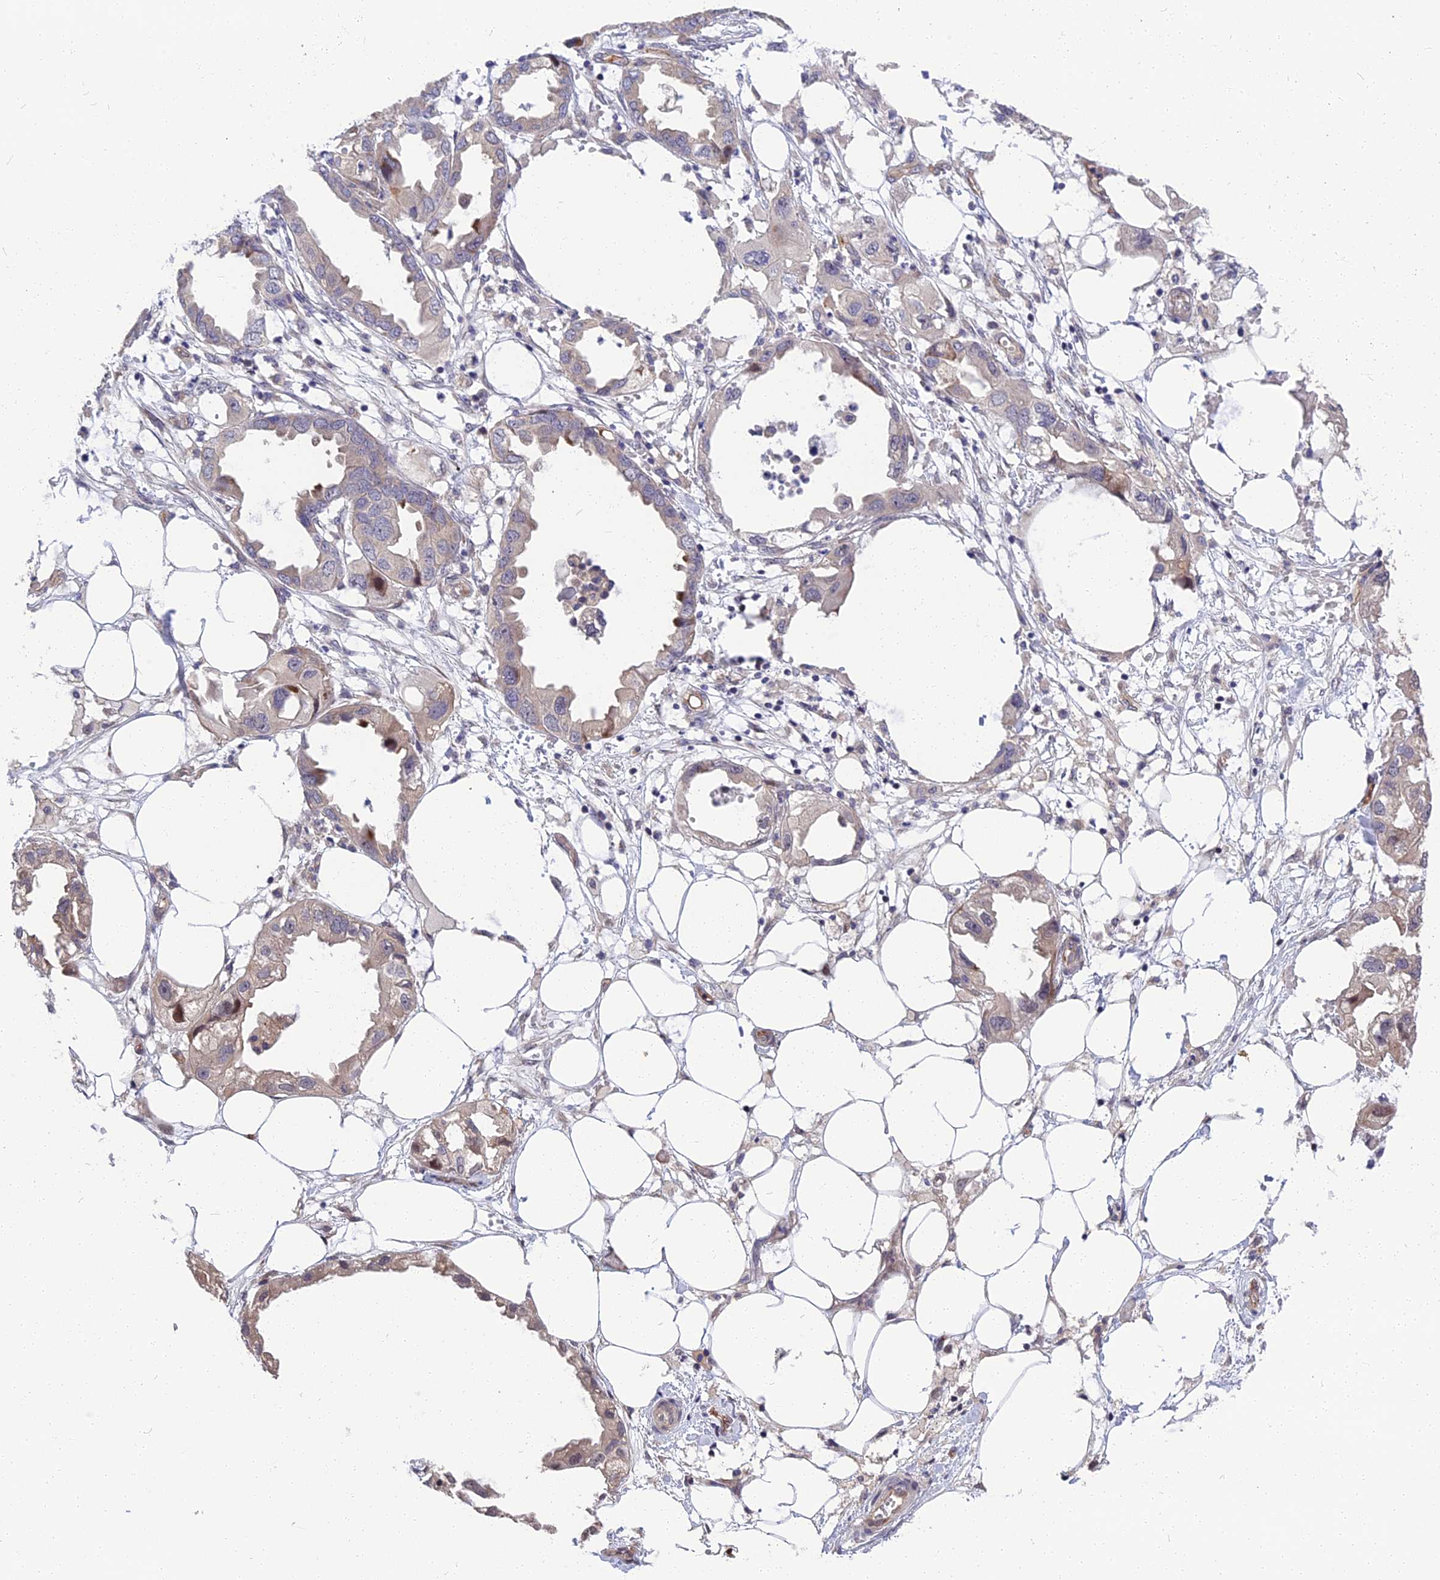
{"staining": {"intensity": "negative", "quantity": "none", "location": "none"}, "tissue": "endometrial cancer", "cell_type": "Tumor cells", "image_type": "cancer", "snomed": [{"axis": "morphology", "description": "Adenocarcinoma, NOS"}, {"axis": "morphology", "description": "Adenocarcinoma, metastatic, NOS"}, {"axis": "topography", "description": "Adipose tissue"}, {"axis": "topography", "description": "Endometrium"}], "caption": "High power microscopy histopathology image of an IHC photomicrograph of adenocarcinoma (endometrial), revealing no significant positivity in tumor cells.", "gene": "MFSD2A", "patient": {"sex": "female", "age": 67}}